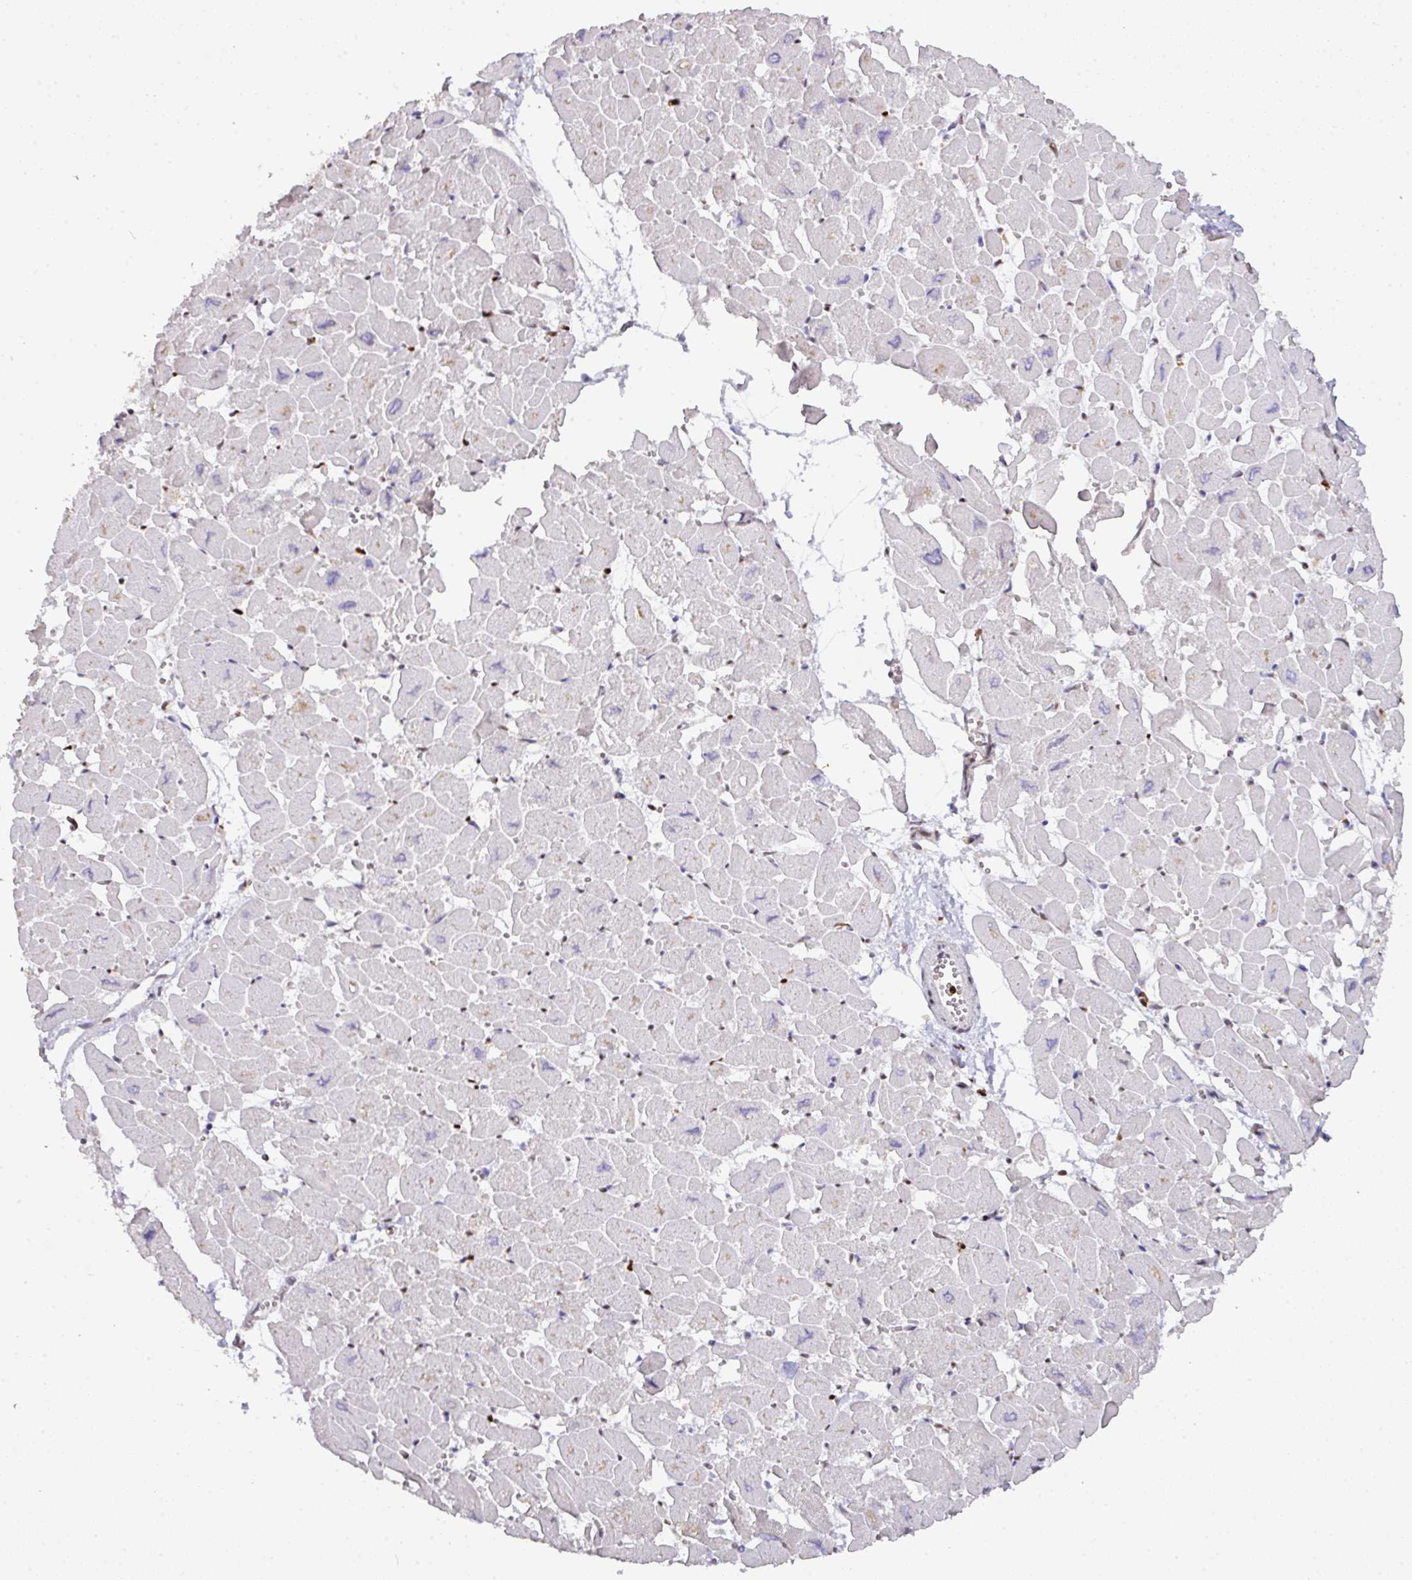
{"staining": {"intensity": "strong", "quantity": "<25%", "location": "nuclear"}, "tissue": "heart muscle", "cell_type": "Cardiomyocytes", "image_type": "normal", "snomed": [{"axis": "morphology", "description": "Normal tissue, NOS"}, {"axis": "topography", "description": "Heart"}], "caption": "An image showing strong nuclear staining in approximately <25% of cardiomyocytes in unremarkable heart muscle, as visualized by brown immunohistochemical staining.", "gene": "SAMHD1", "patient": {"sex": "male", "age": 54}}